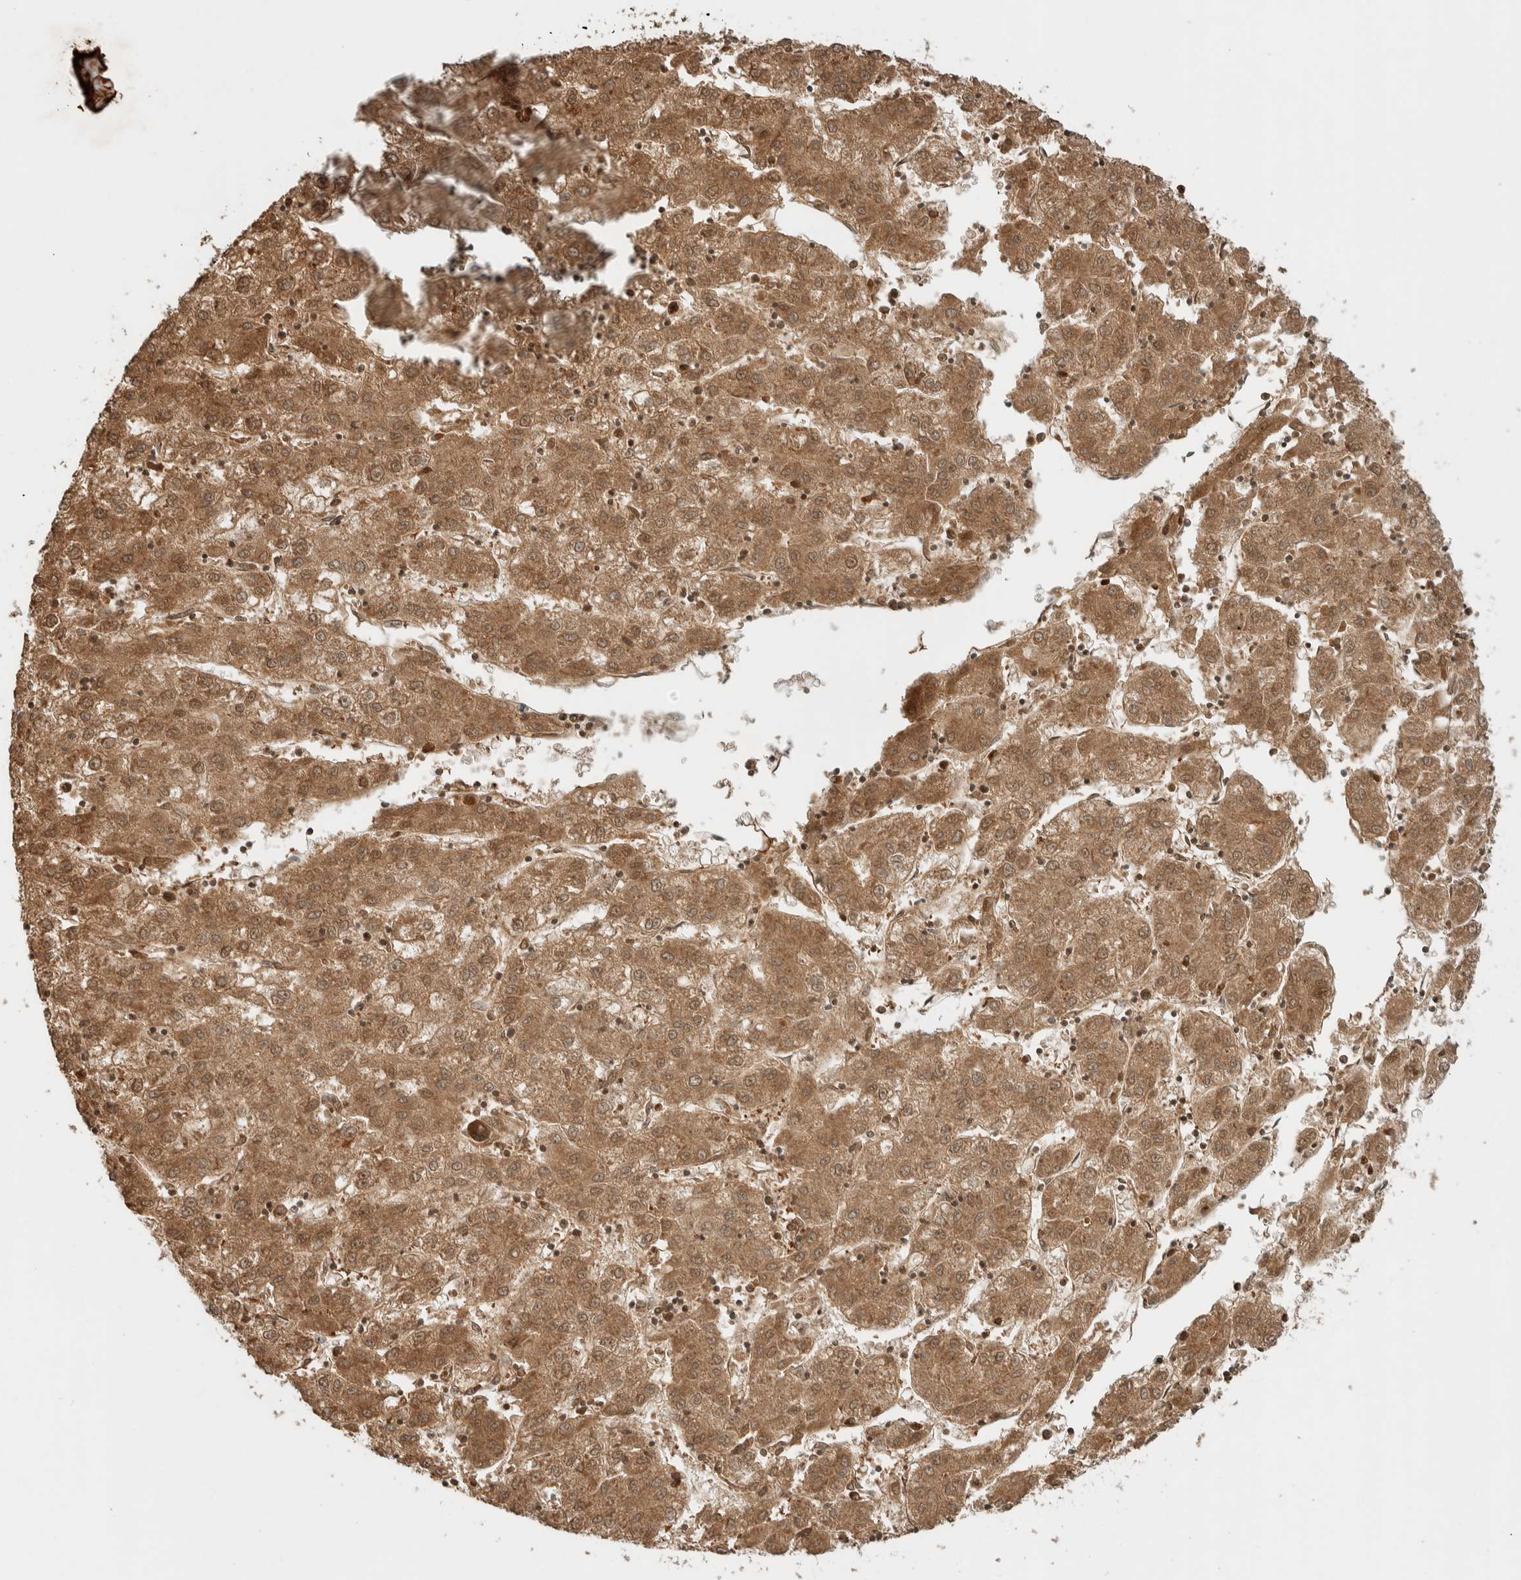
{"staining": {"intensity": "moderate", "quantity": ">75%", "location": "cytoplasmic/membranous"}, "tissue": "liver cancer", "cell_type": "Tumor cells", "image_type": "cancer", "snomed": [{"axis": "morphology", "description": "Carcinoma, Hepatocellular, NOS"}, {"axis": "topography", "description": "Liver"}], "caption": "Liver cancer was stained to show a protein in brown. There is medium levels of moderate cytoplasmic/membranous expression in about >75% of tumor cells.", "gene": "ZBTB2", "patient": {"sex": "male", "age": 72}}